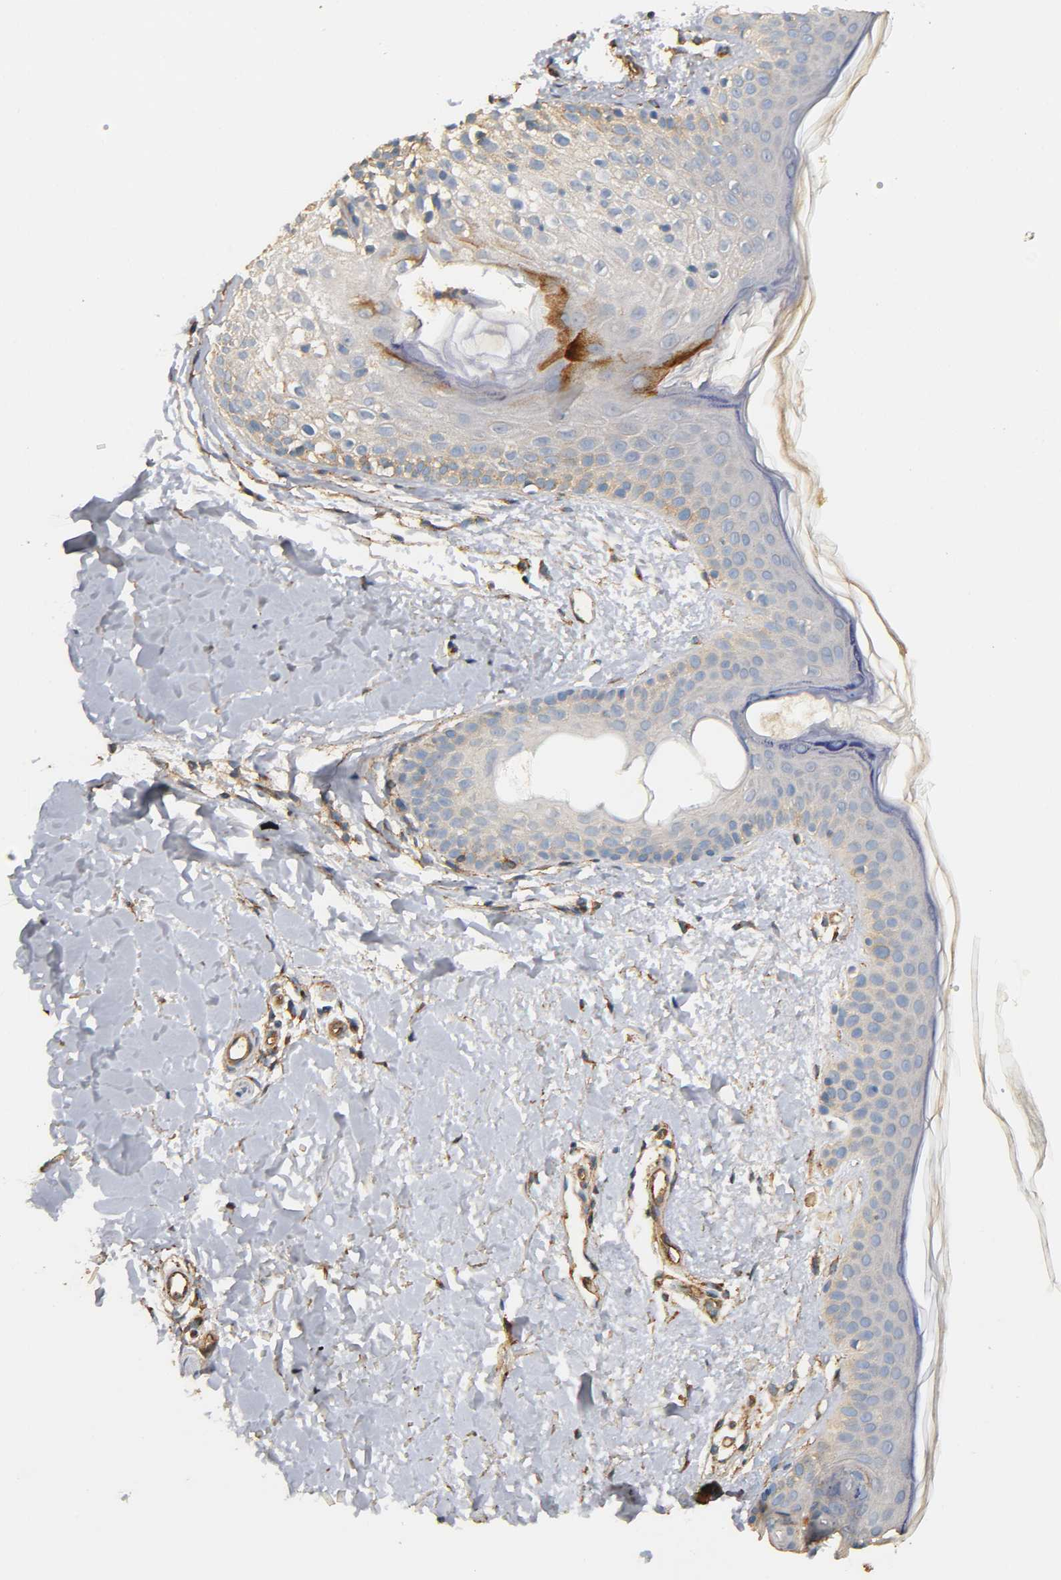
{"staining": {"intensity": "moderate", "quantity": ">75%", "location": "cytoplasmic/membranous"}, "tissue": "skin", "cell_type": "Fibroblasts", "image_type": "normal", "snomed": [{"axis": "morphology", "description": "Normal tissue, NOS"}, {"axis": "topography", "description": "Skin"}], "caption": "Fibroblasts exhibit moderate cytoplasmic/membranous positivity in approximately >75% of cells in unremarkable skin. (DAB (3,3'-diaminobenzidine) IHC with brightfield microscopy, high magnification).", "gene": "IFITM2", "patient": {"sex": "female", "age": 56}}